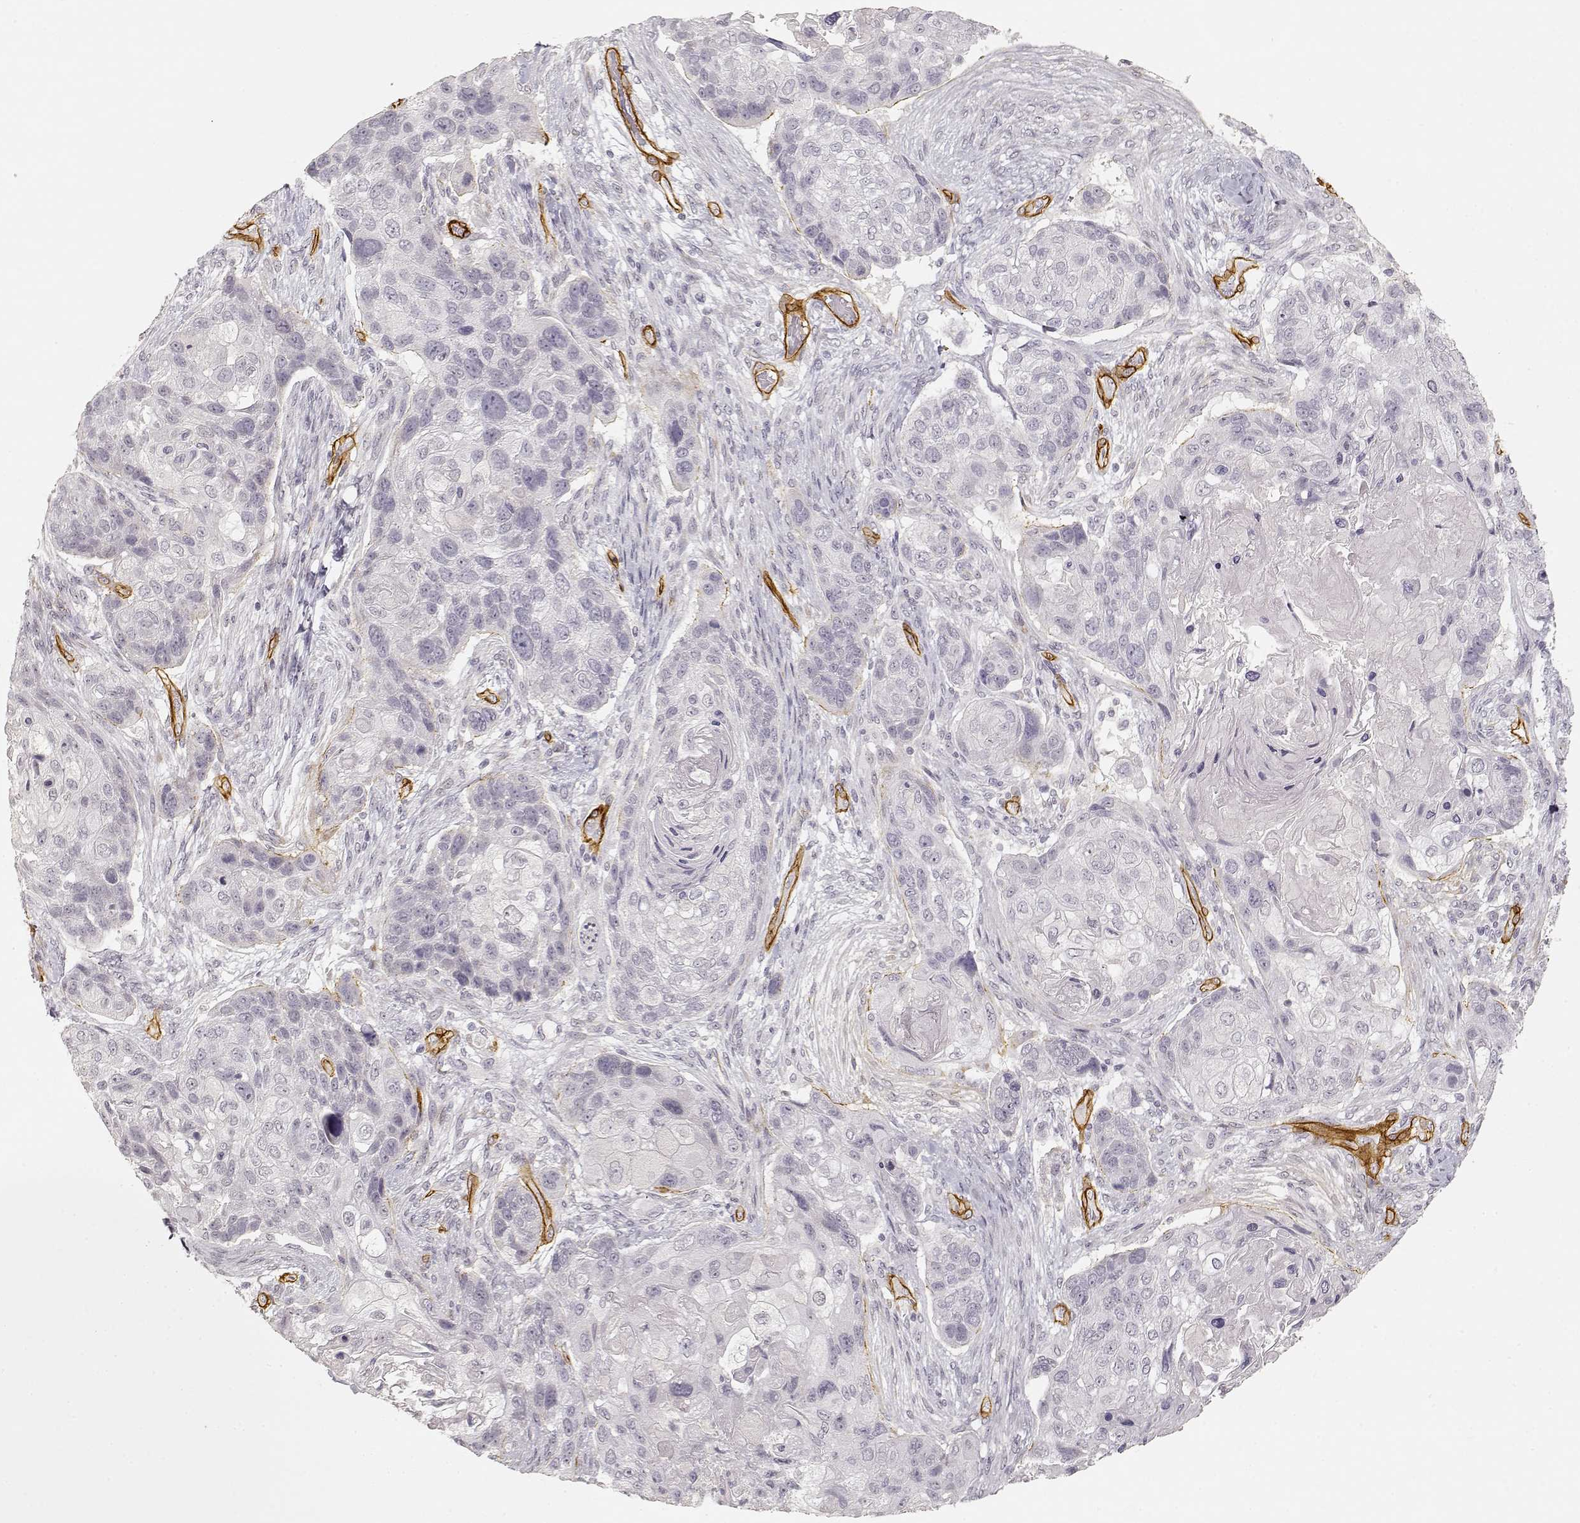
{"staining": {"intensity": "negative", "quantity": "none", "location": "none"}, "tissue": "lung cancer", "cell_type": "Tumor cells", "image_type": "cancer", "snomed": [{"axis": "morphology", "description": "Squamous cell carcinoma, NOS"}, {"axis": "topography", "description": "Lung"}], "caption": "Tumor cells are negative for protein expression in human squamous cell carcinoma (lung). (DAB IHC visualized using brightfield microscopy, high magnification).", "gene": "LAMA4", "patient": {"sex": "male", "age": 69}}